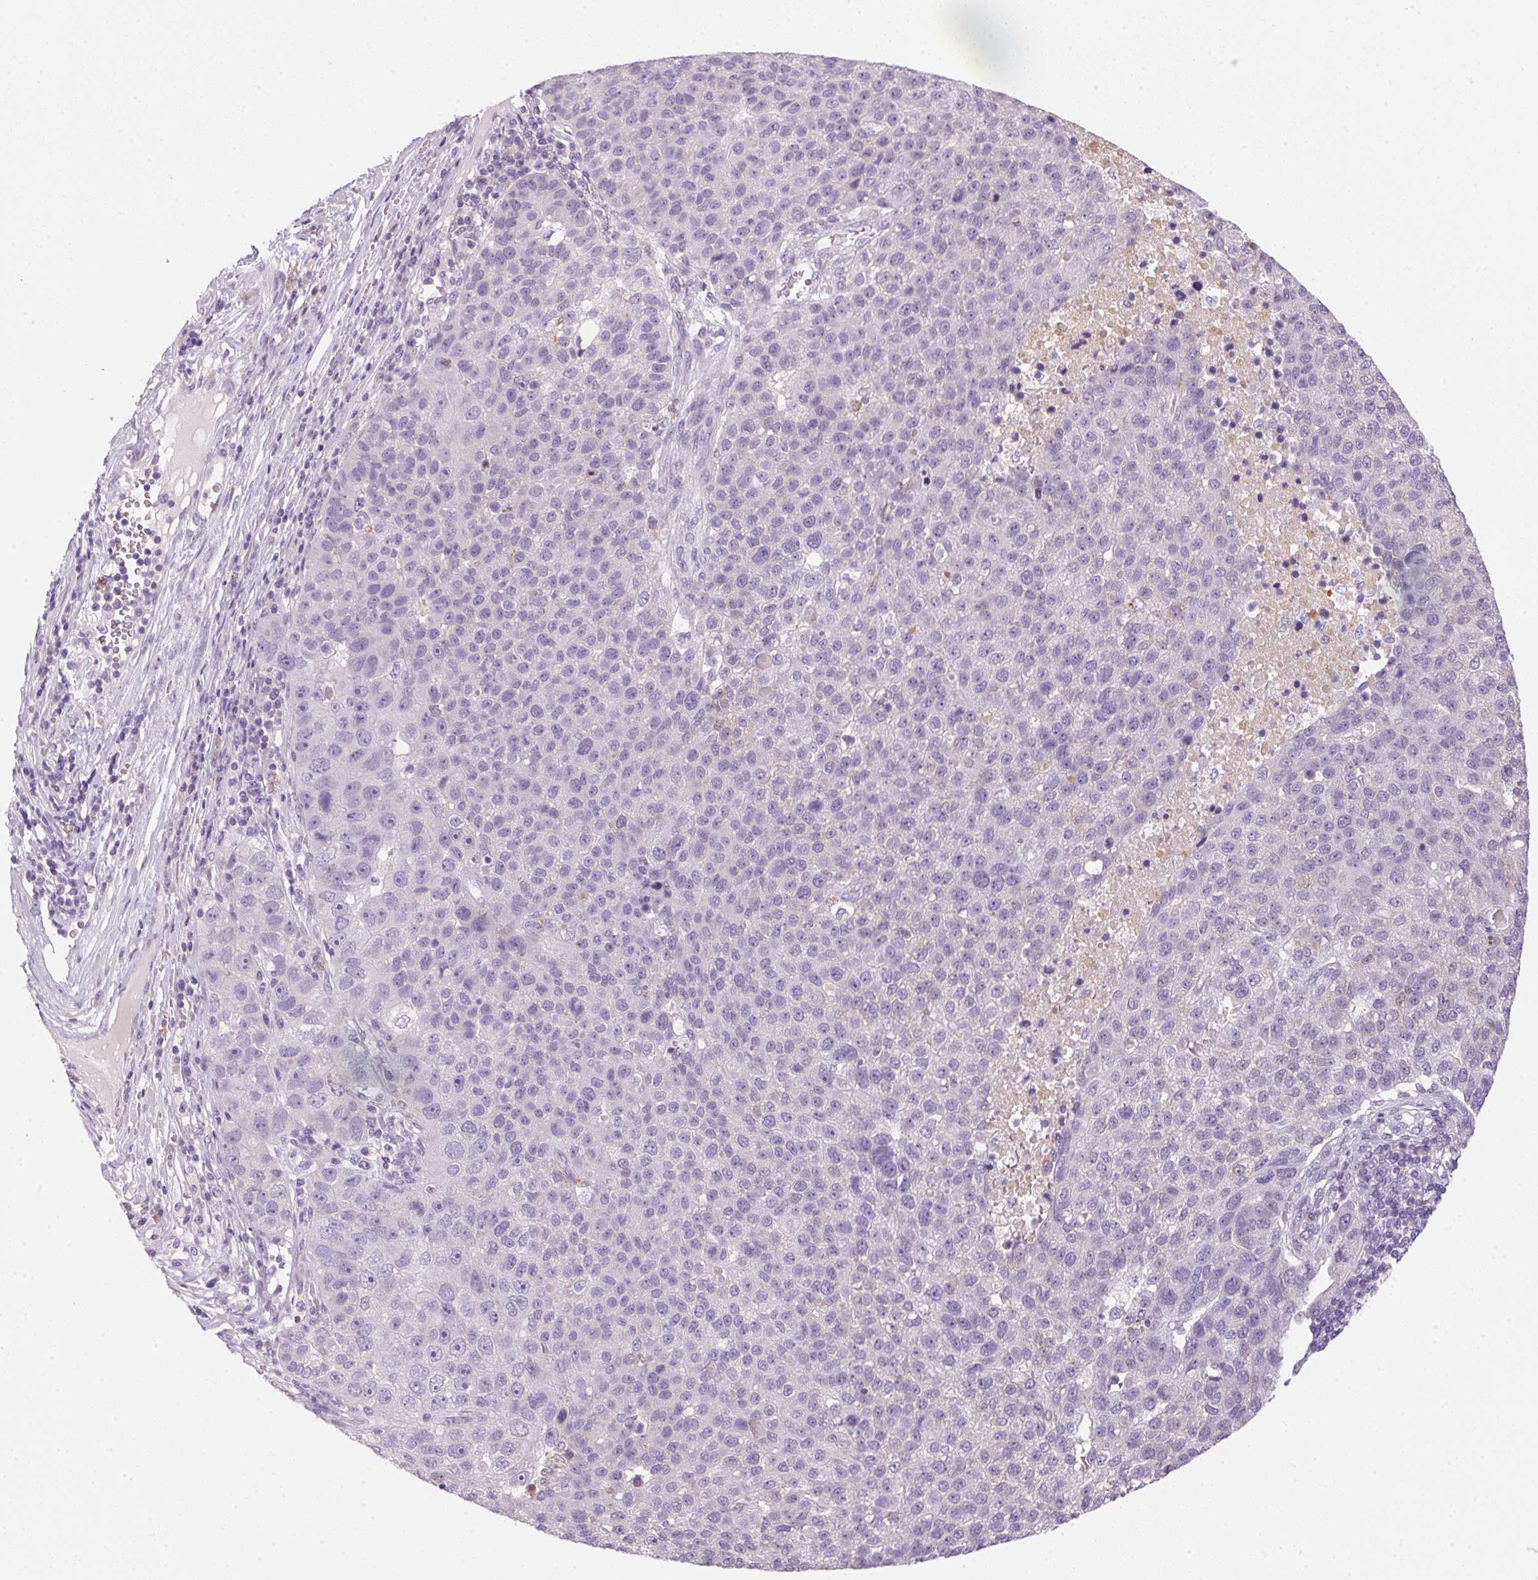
{"staining": {"intensity": "negative", "quantity": "none", "location": "none"}, "tissue": "pancreatic cancer", "cell_type": "Tumor cells", "image_type": "cancer", "snomed": [{"axis": "morphology", "description": "Adenocarcinoma, NOS"}, {"axis": "topography", "description": "Pancreas"}], "caption": "The histopathology image demonstrates no staining of tumor cells in pancreatic cancer (adenocarcinoma). (DAB immunohistochemistry visualized using brightfield microscopy, high magnification).", "gene": "ECPAS", "patient": {"sex": "female", "age": 61}}